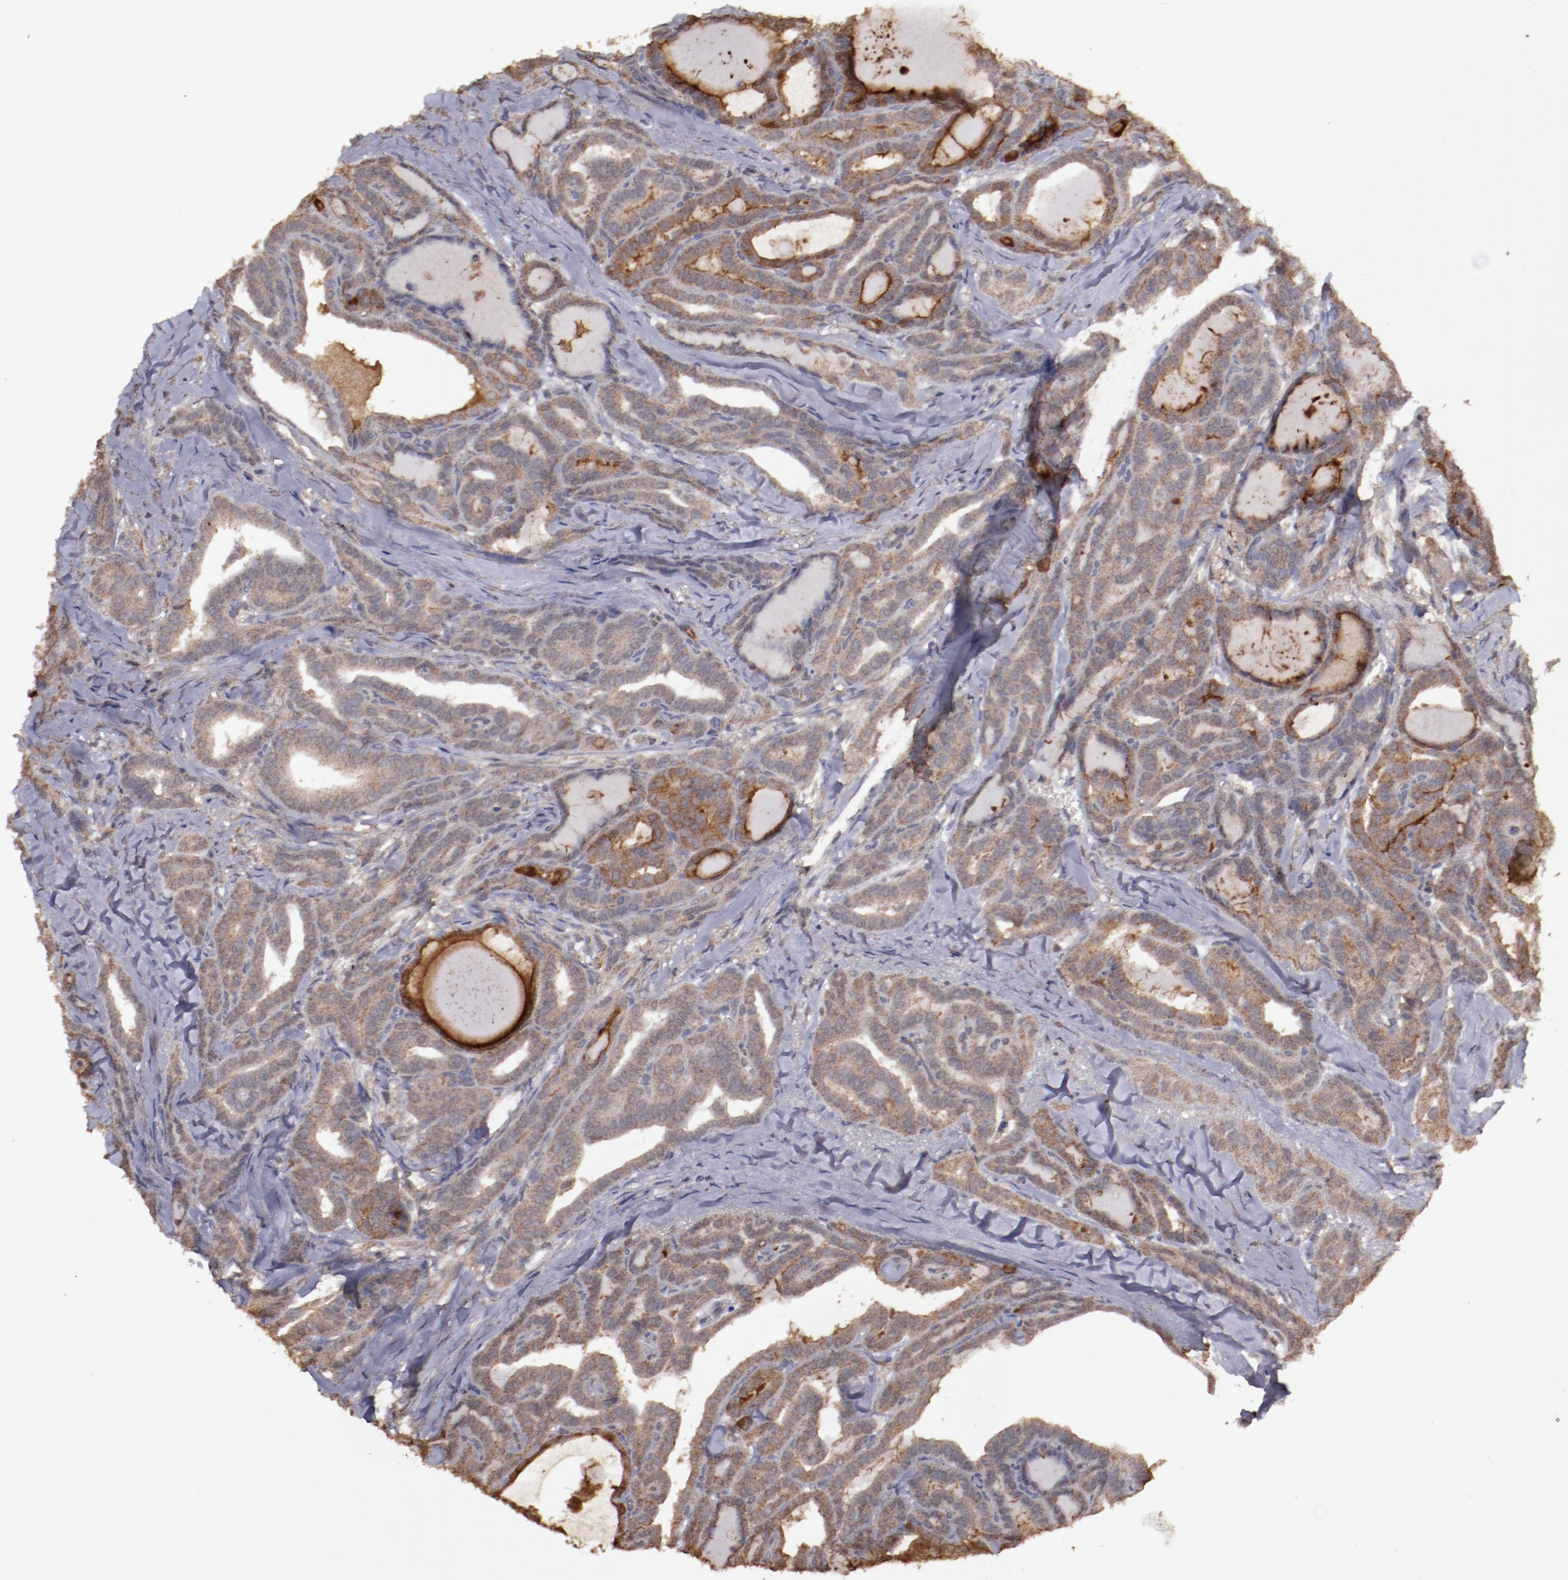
{"staining": {"intensity": "strong", "quantity": ">75%", "location": "cytoplasmic/membranous"}, "tissue": "thyroid cancer", "cell_type": "Tumor cells", "image_type": "cancer", "snomed": [{"axis": "morphology", "description": "Carcinoma, NOS"}, {"axis": "topography", "description": "Thyroid gland"}], "caption": "Immunohistochemistry photomicrograph of neoplastic tissue: human thyroid carcinoma stained using IHC demonstrates high levels of strong protein expression localized specifically in the cytoplasmic/membranous of tumor cells, appearing as a cytoplasmic/membranous brown color.", "gene": "FAT1", "patient": {"sex": "female", "age": 91}}